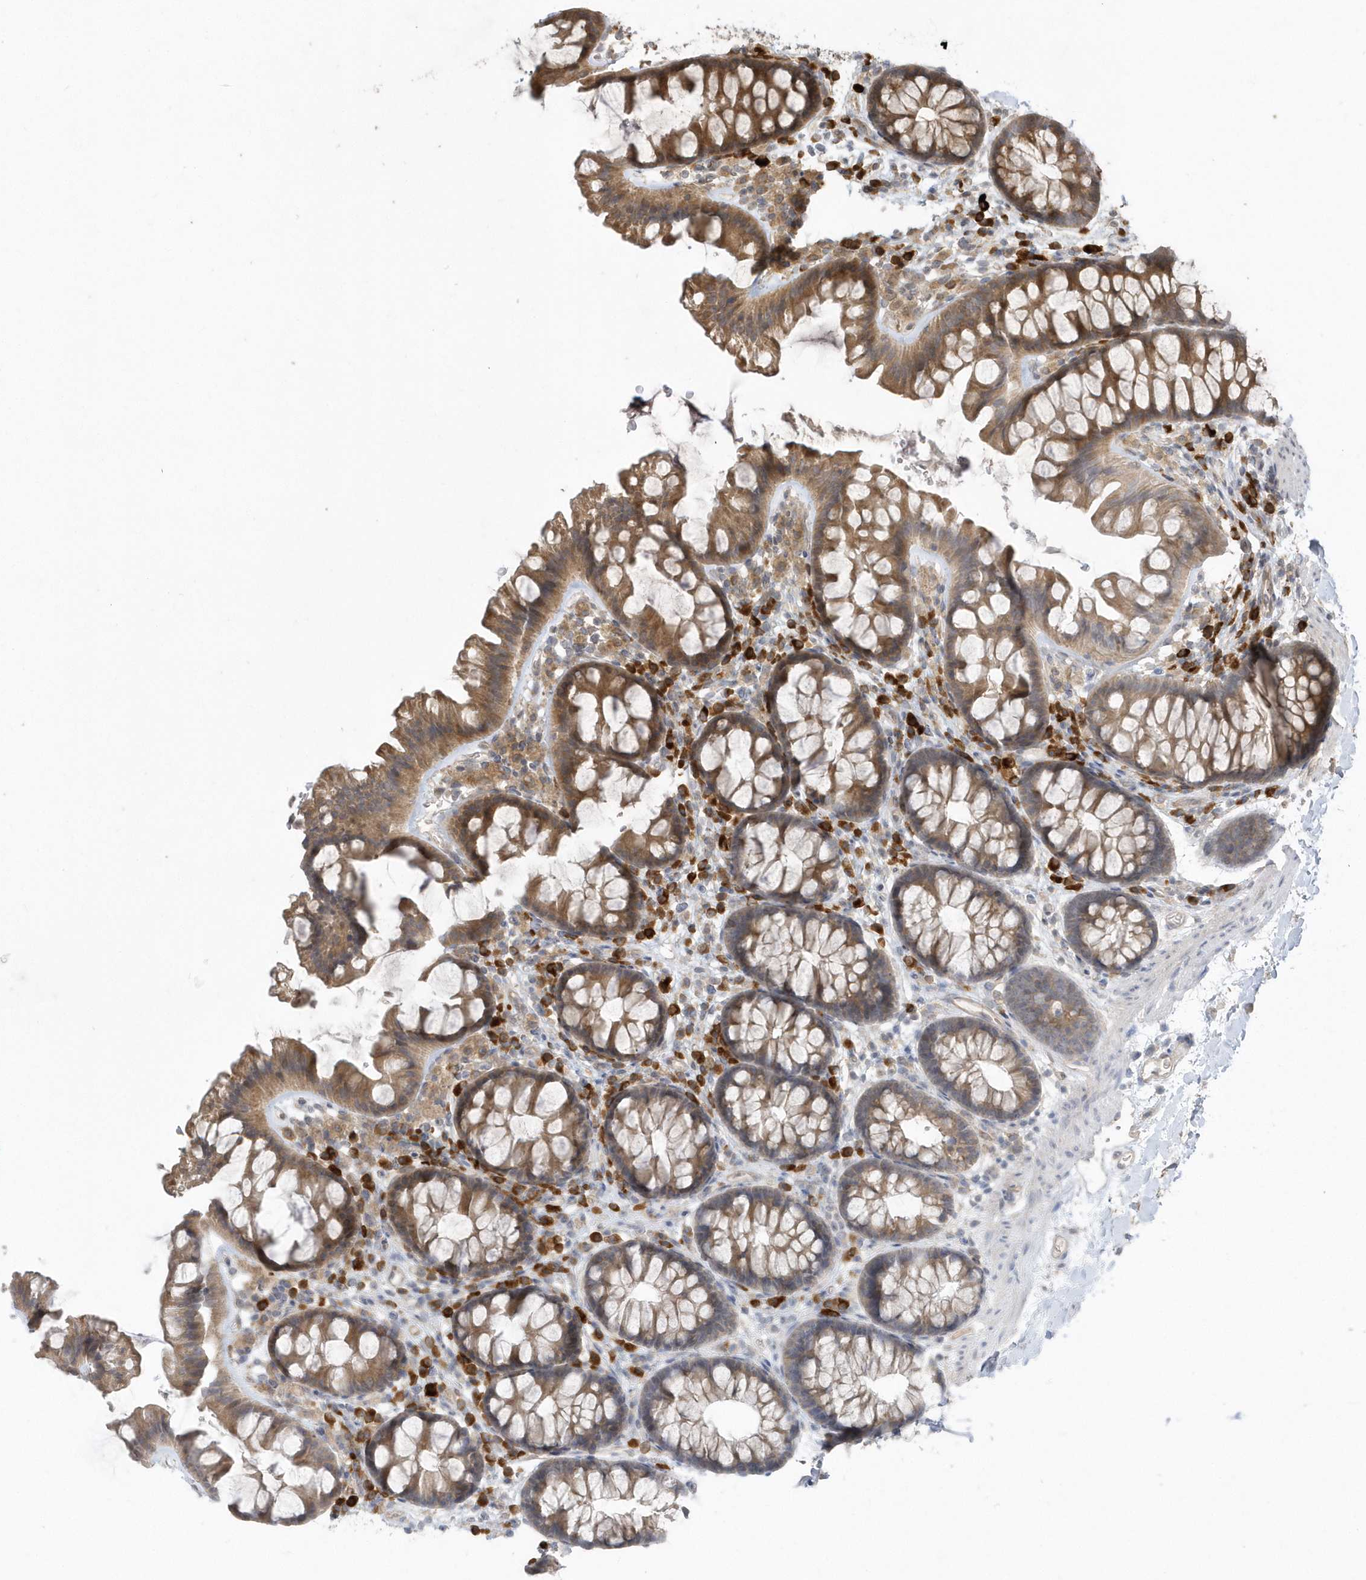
{"staining": {"intensity": "negative", "quantity": "none", "location": "none"}, "tissue": "colon", "cell_type": "Endothelial cells", "image_type": "normal", "snomed": [{"axis": "morphology", "description": "Normal tissue, NOS"}, {"axis": "topography", "description": "Colon"}], "caption": "Protein analysis of benign colon shows no significant staining in endothelial cells.", "gene": "HERPUD1", "patient": {"sex": "female", "age": 62}}